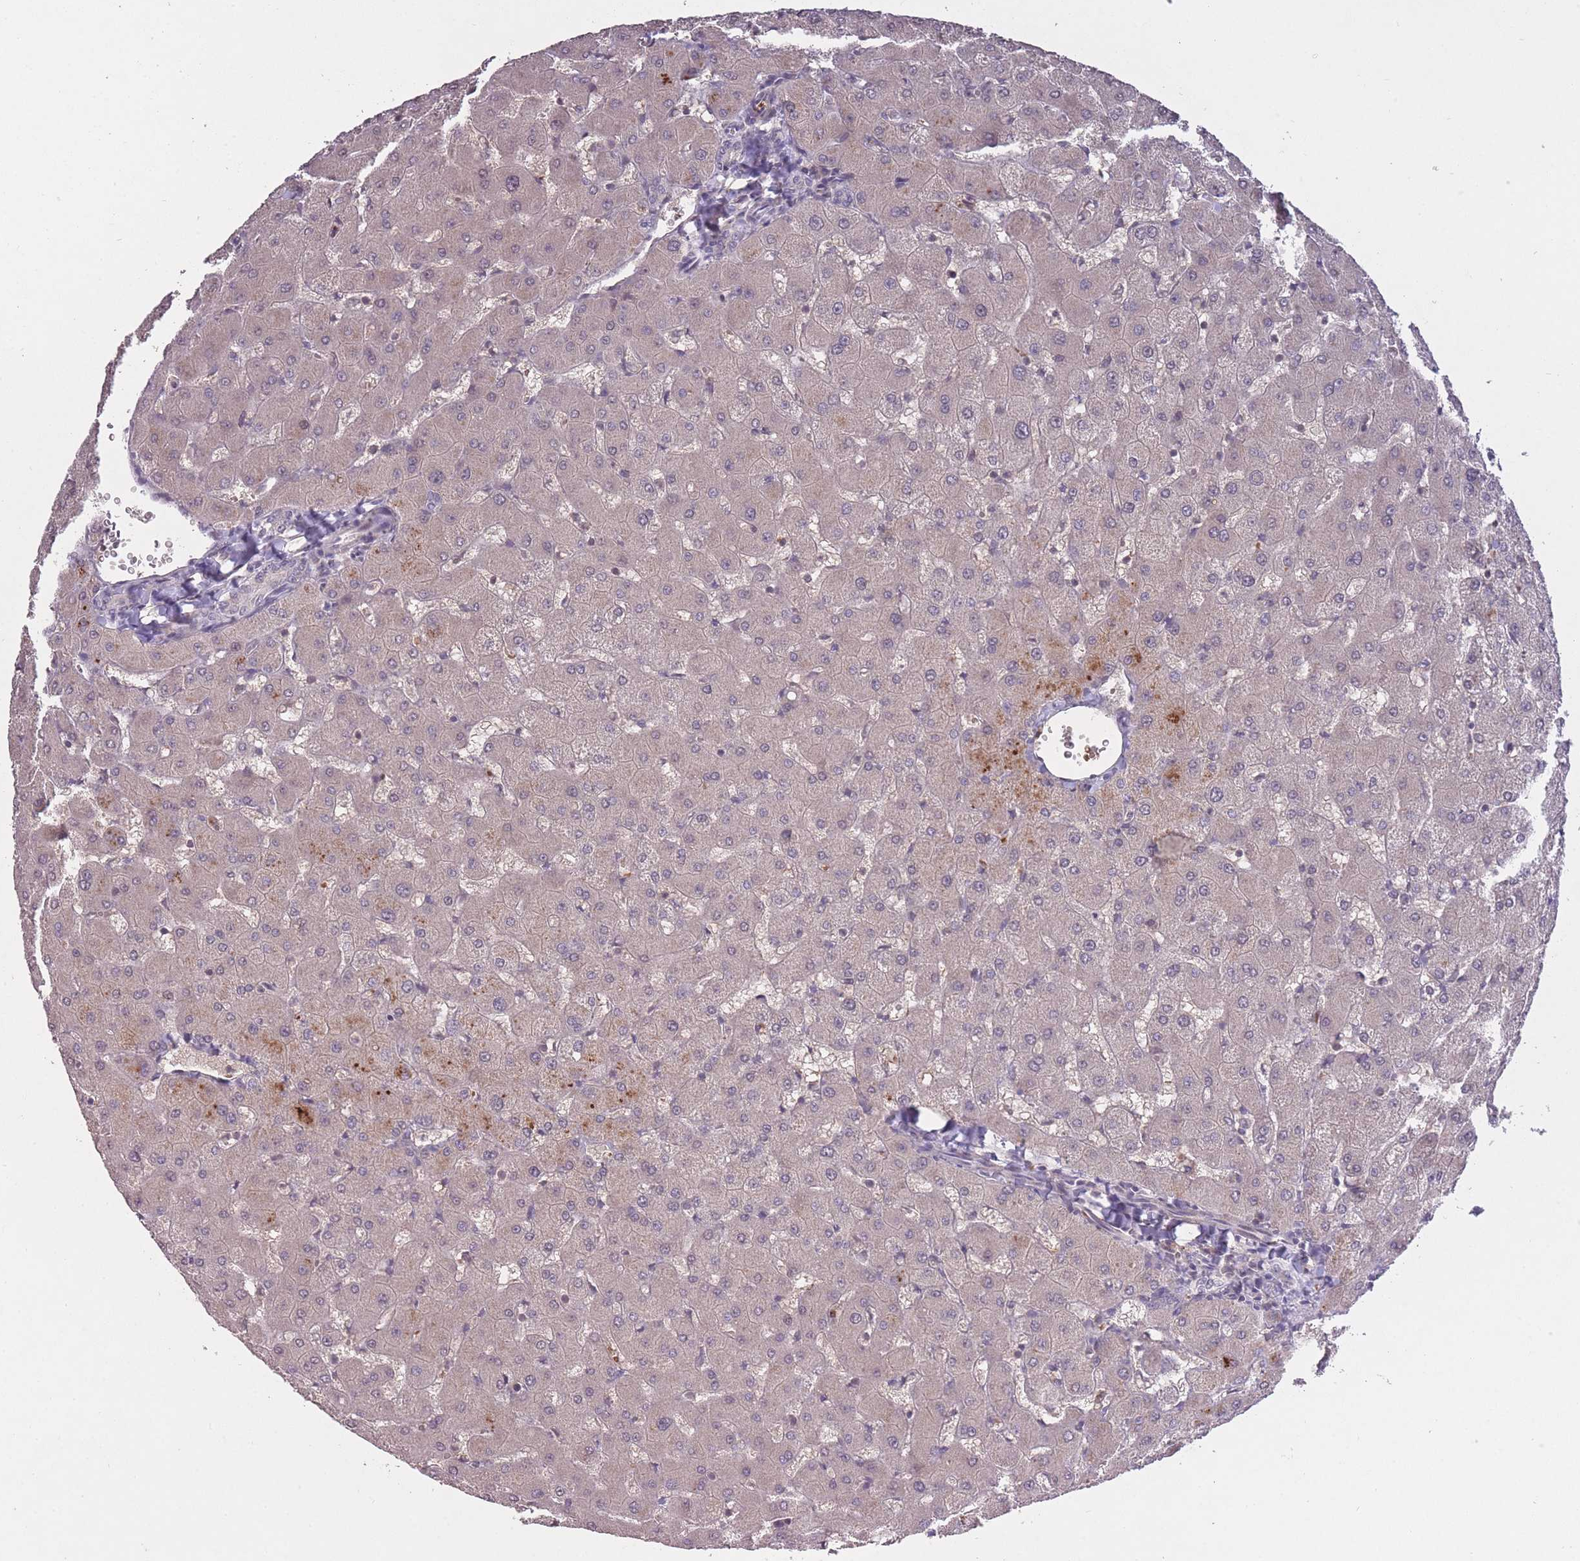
{"staining": {"intensity": "negative", "quantity": "none", "location": "none"}, "tissue": "liver", "cell_type": "Cholangiocytes", "image_type": "normal", "snomed": [{"axis": "morphology", "description": "Normal tissue, NOS"}, {"axis": "topography", "description": "Liver"}], "caption": "Human liver stained for a protein using immunohistochemistry reveals no positivity in cholangiocytes.", "gene": "ADCYAP1R1", "patient": {"sex": "female", "age": 63}}